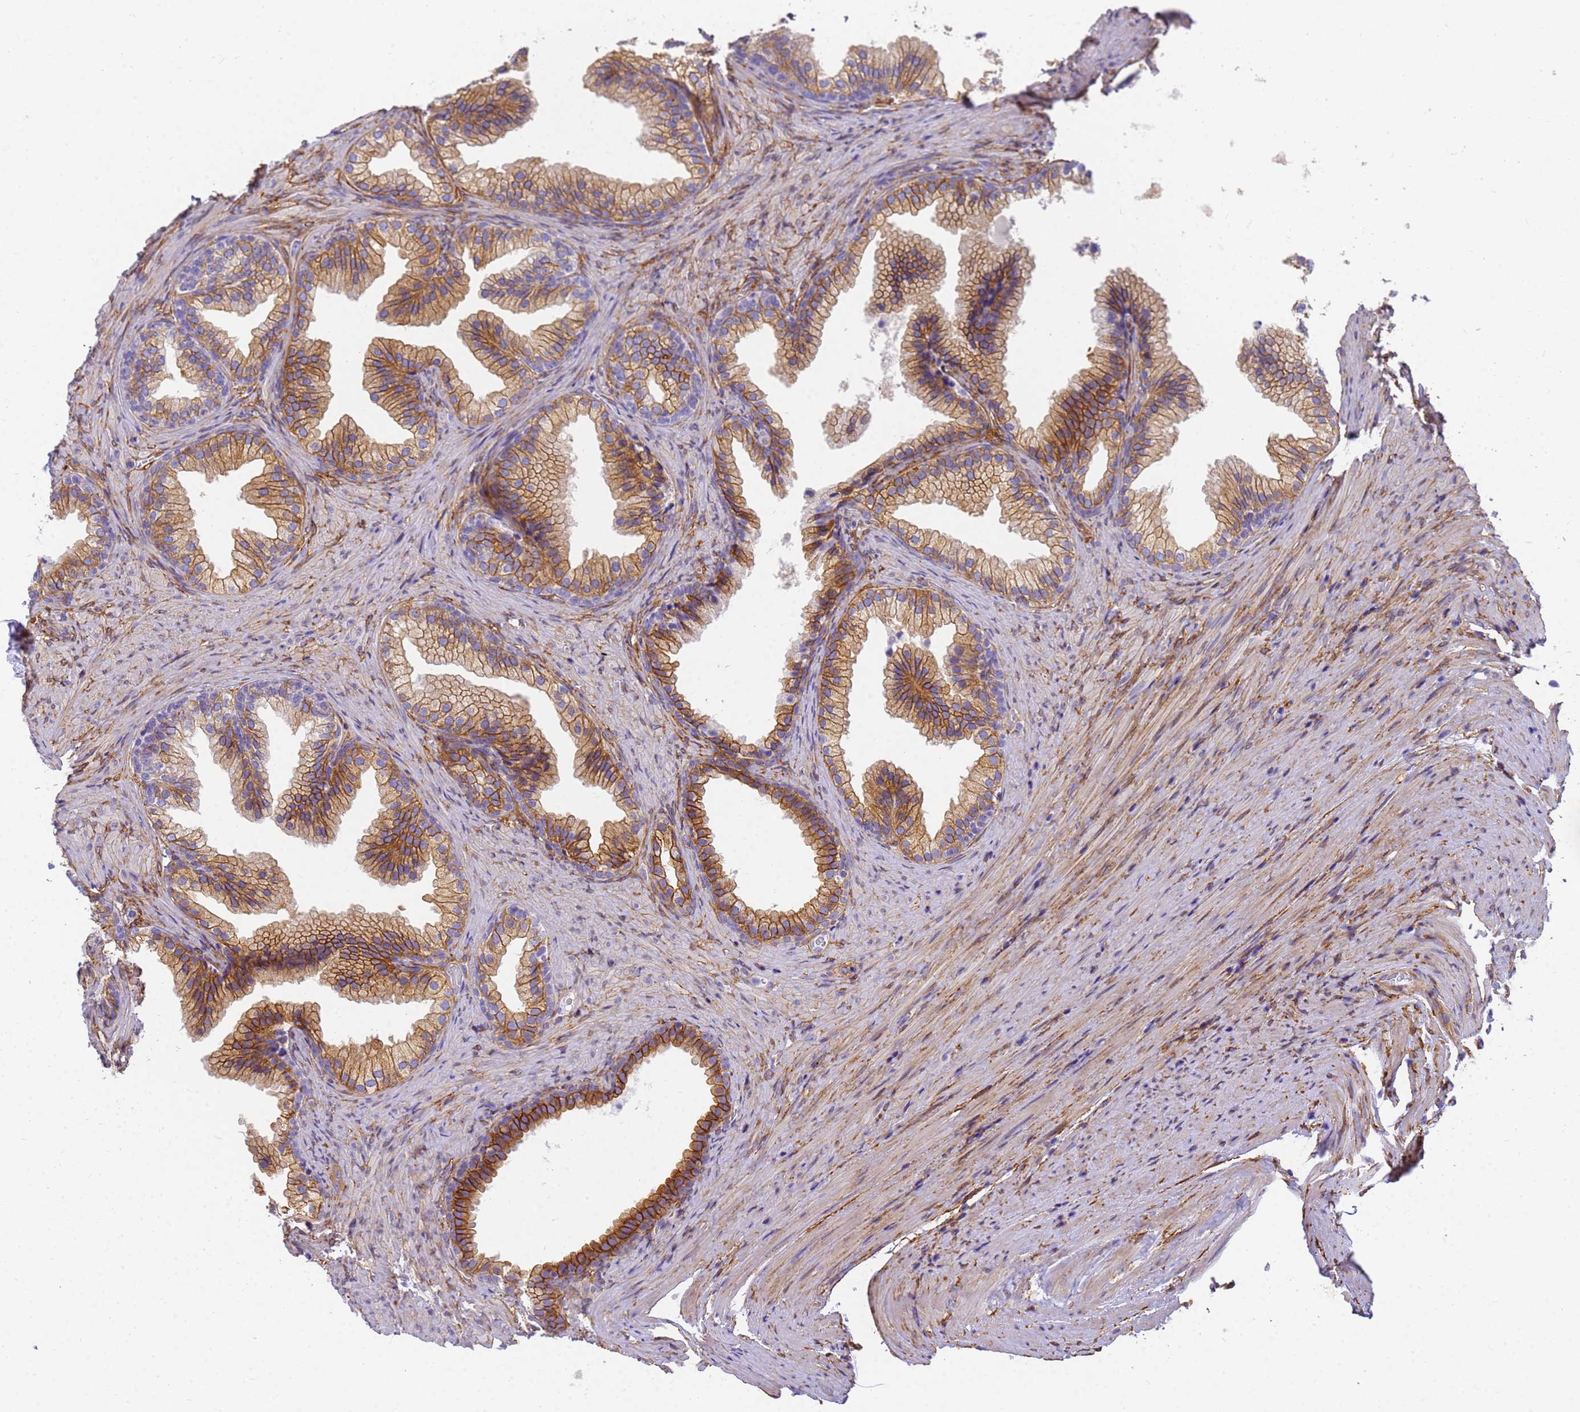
{"staining": {"intensity": "strong", "quantity": ">75%", "location": "cytoplasmic/membranous"}, "tissue": "prostate", "cell_type": "Glandular cells", "image_type": "normal", "snomed": [{"axis": "morphology", "description": "Normal tissue, NOS"}, {"axis": "topography", "description": "Prostate"}], "caption": "Strong cytoplasmic/membranous expression for a protein is appreciated in about >75% of glandular cells of benign prostate using IHC.", "gene": "MVB12A", "patient": {"sex": "male", "age": 76}}